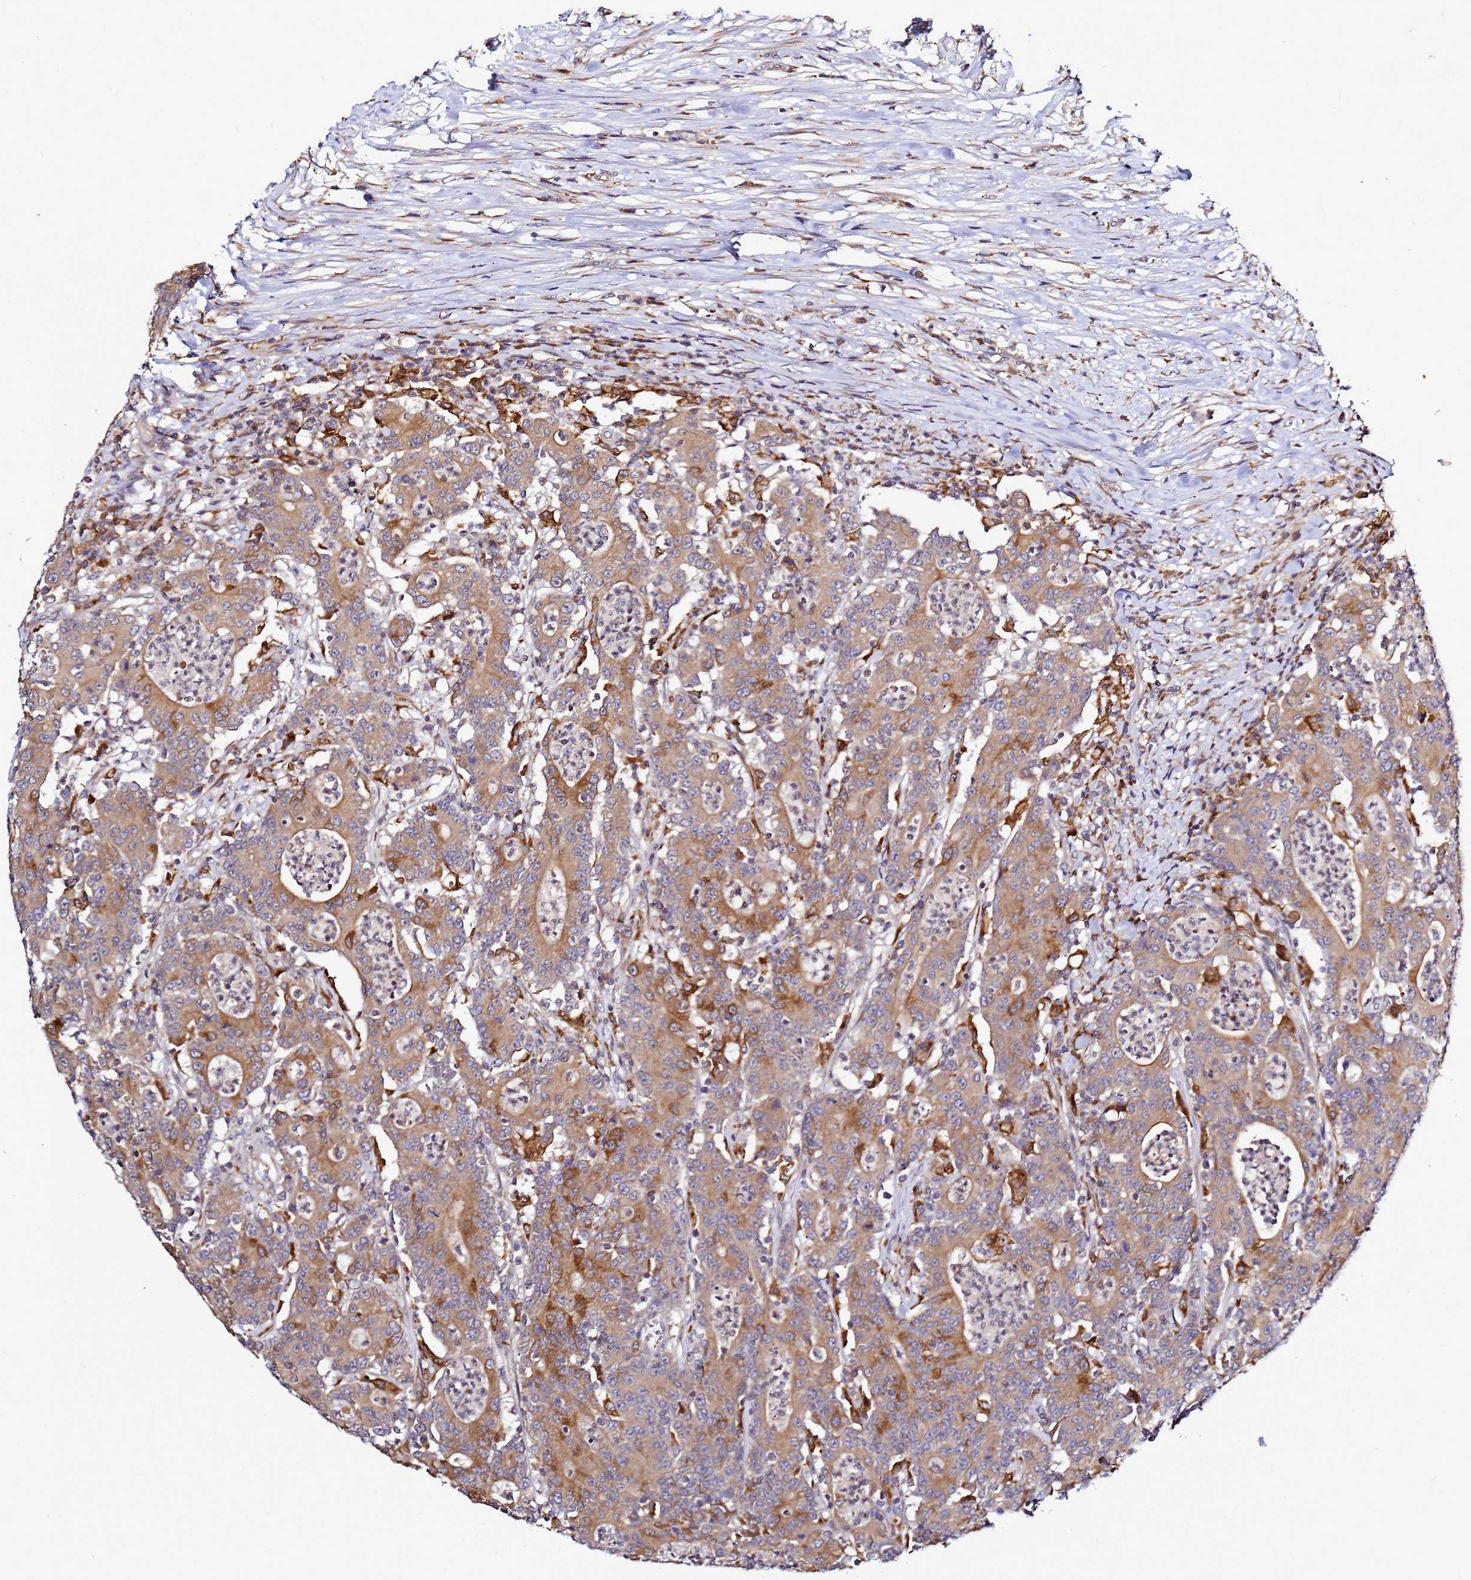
{"staining": {"intensity": "moderate", "quantity": ">75%", "location": "cytoplasmic/membranous"}, "tissue": "colorectal cancer", "cell_type": "Tumor cells", "image_type": "cancer", "snomed": [{"axis": "morphology", "description": "Adenocarcinoma, NOS"}, {"axis": "topography", "description": "Colon"}], "caption": "High-power microscopy captured an immunohistochemistry (IHC) micrograph of colorectal cancer (adenocarcinoma), revealing moderate cytoplasmic/membranous expression in about >75% of tumor cells.", "gene": "ADPGK", "patient": {"sex": "male", "age": 83}}